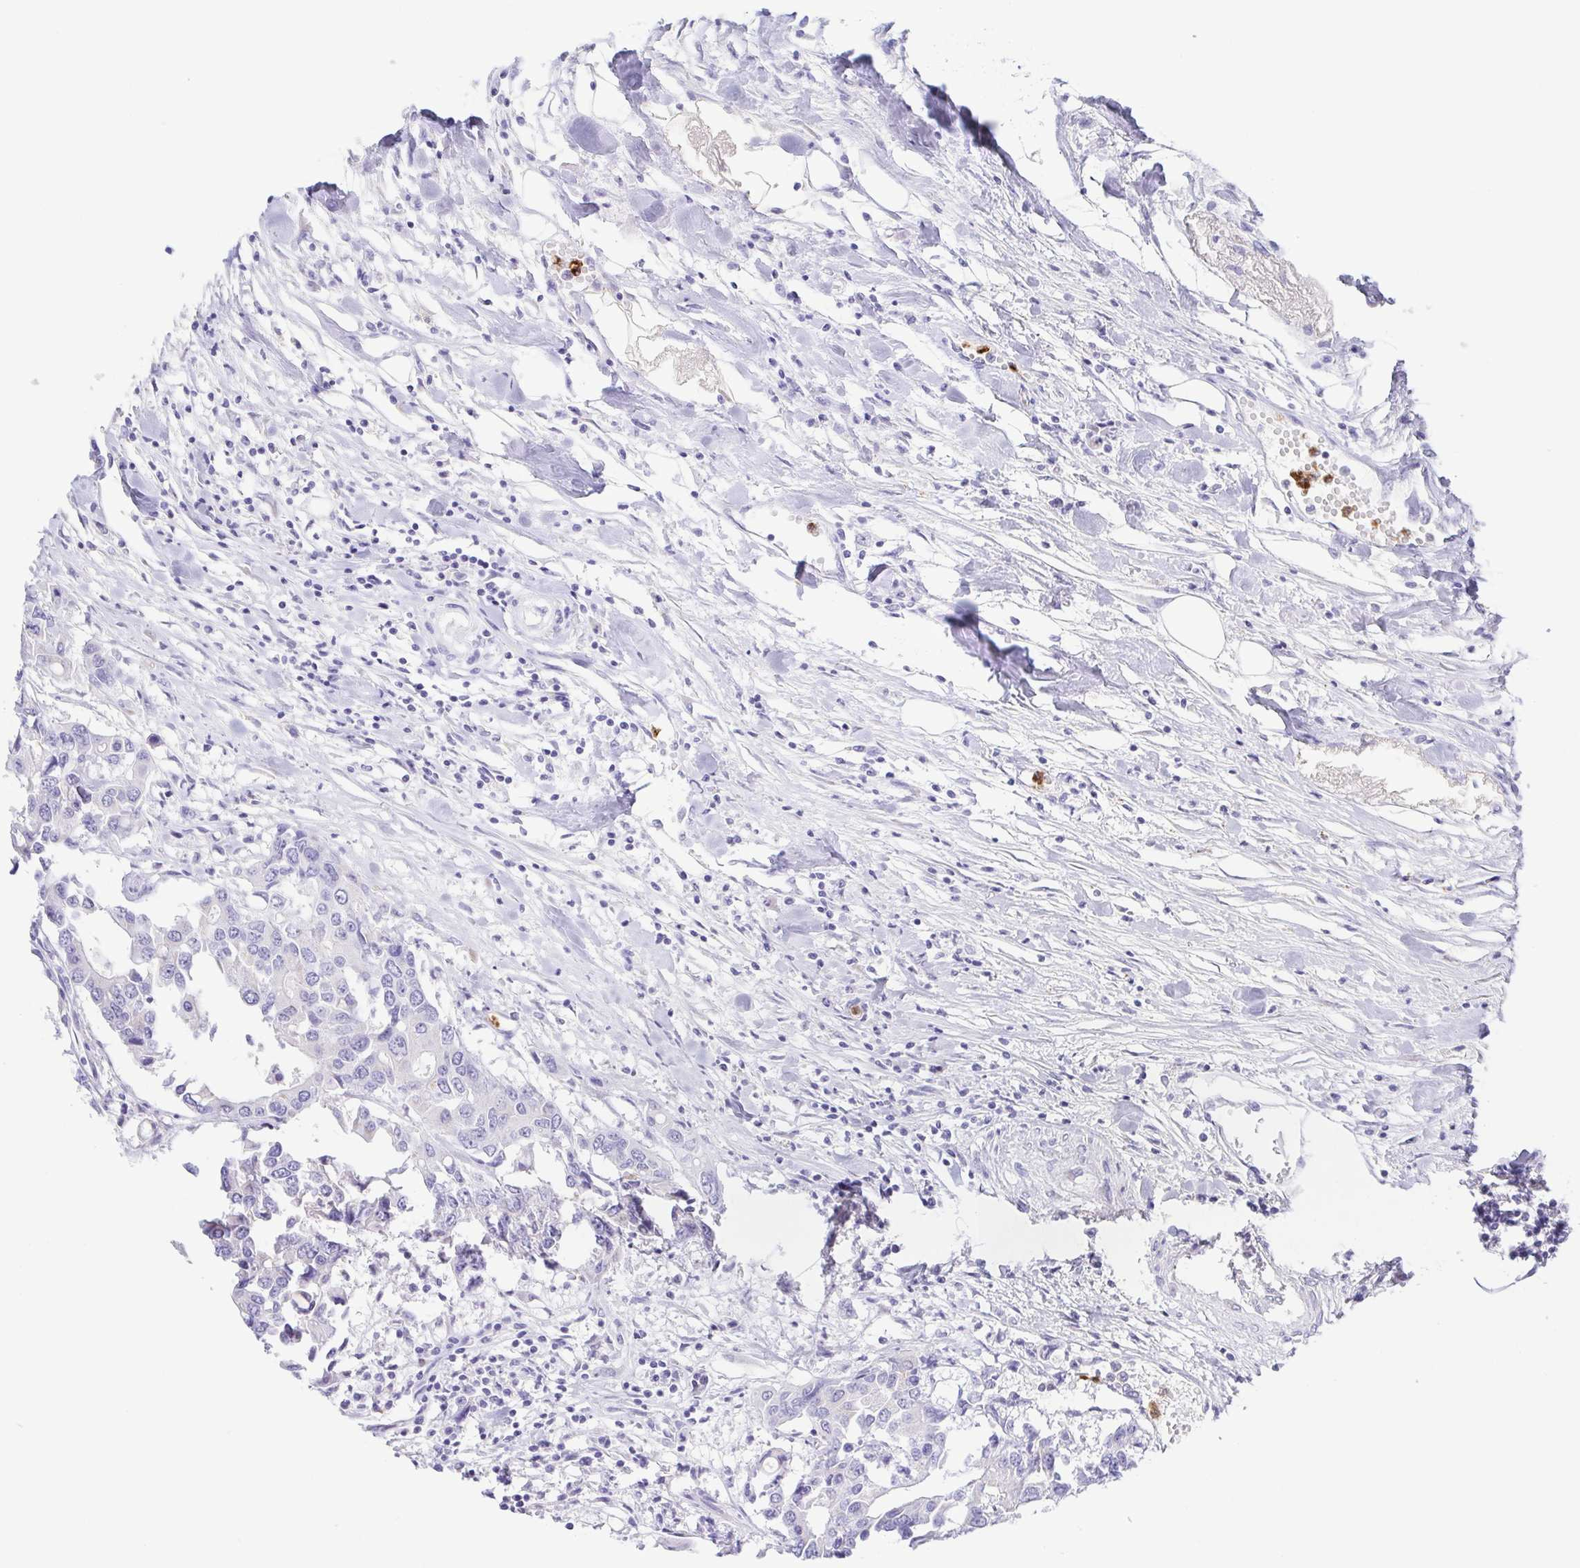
{"staining": {"intensity": "negative", "quantity": "none", "location": "none"}, "tissue": "colorectal cancer", "cell_type": "Tumor cells", "image_type": "cancer", "snomed": [{"axis": "morphology", "description": "Adenocarcinoma, NOS"}, {"axis": "topography", "description": "Colon"}], "caption": "The histopathology image reveals no significant staining in tumor cells of colorectal adenocarcinoma. Brightfield microscopy of immunohistochemistry stained with DAB (3,3'-diaminobenzidine) (brown) and hematoxylin (blue), captured at high magnification.", "gene": "AZU1", "patient": {"sex": "male", "age": 77}}